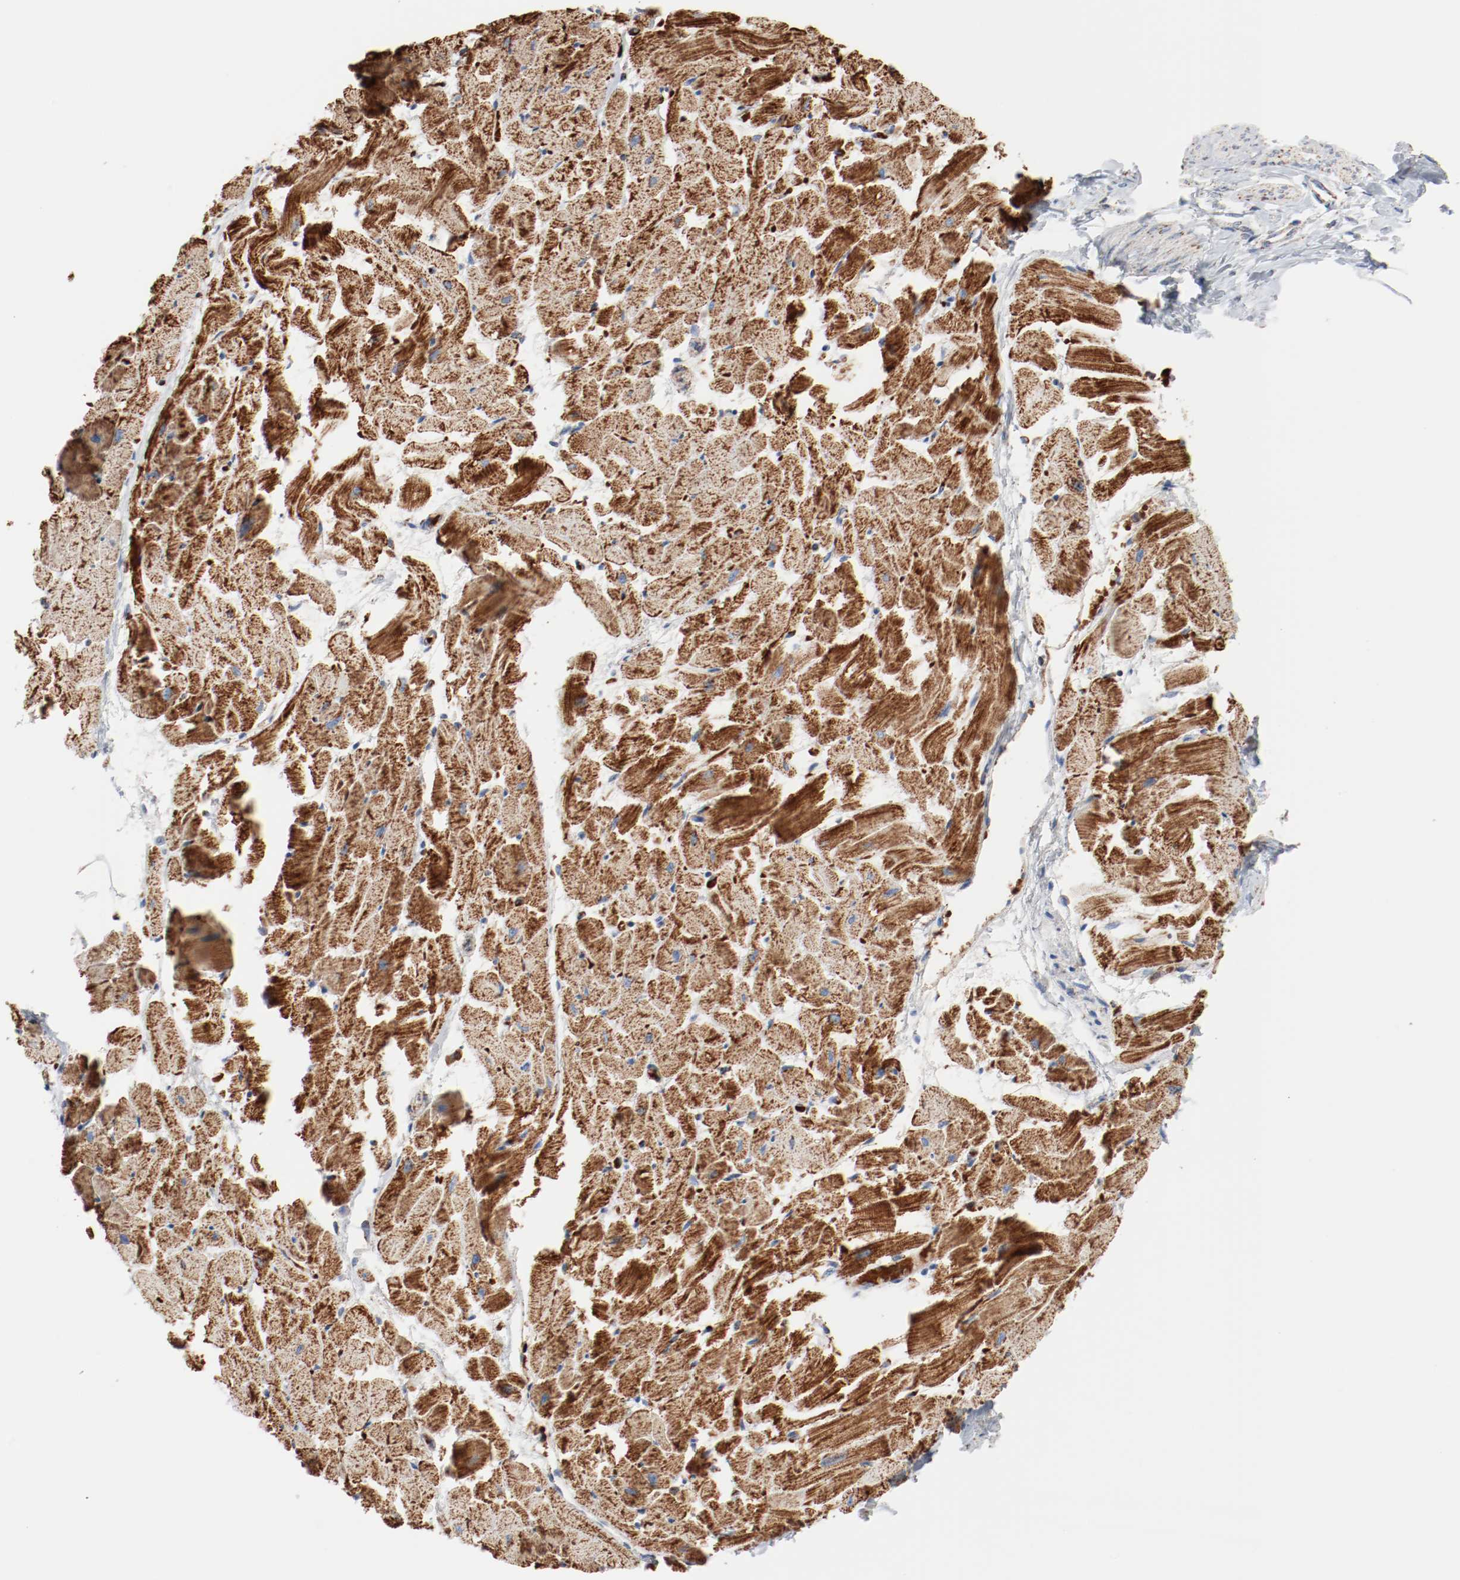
{"staining": {"intensity": "strong", "quantity": ">75%", "location": "cytoplasmic/membranous"}, "tissue": "heart muscle", "cell_type": "Cardiomyocytes", "image_type": "normal", "snomed": [{"axis": "morphology", "description": "Normal tissue, NOS"}, {"axis": "topography", "description": "Heart"}], "caption": "Protein expression by IHC reveals strong cytoplasmic/membranous positivity in approximately >75% of cardiomyocytes in benign heart muscle.", "gene": "NDUFB8", "patient": {"sex": "female", "age": 19}}